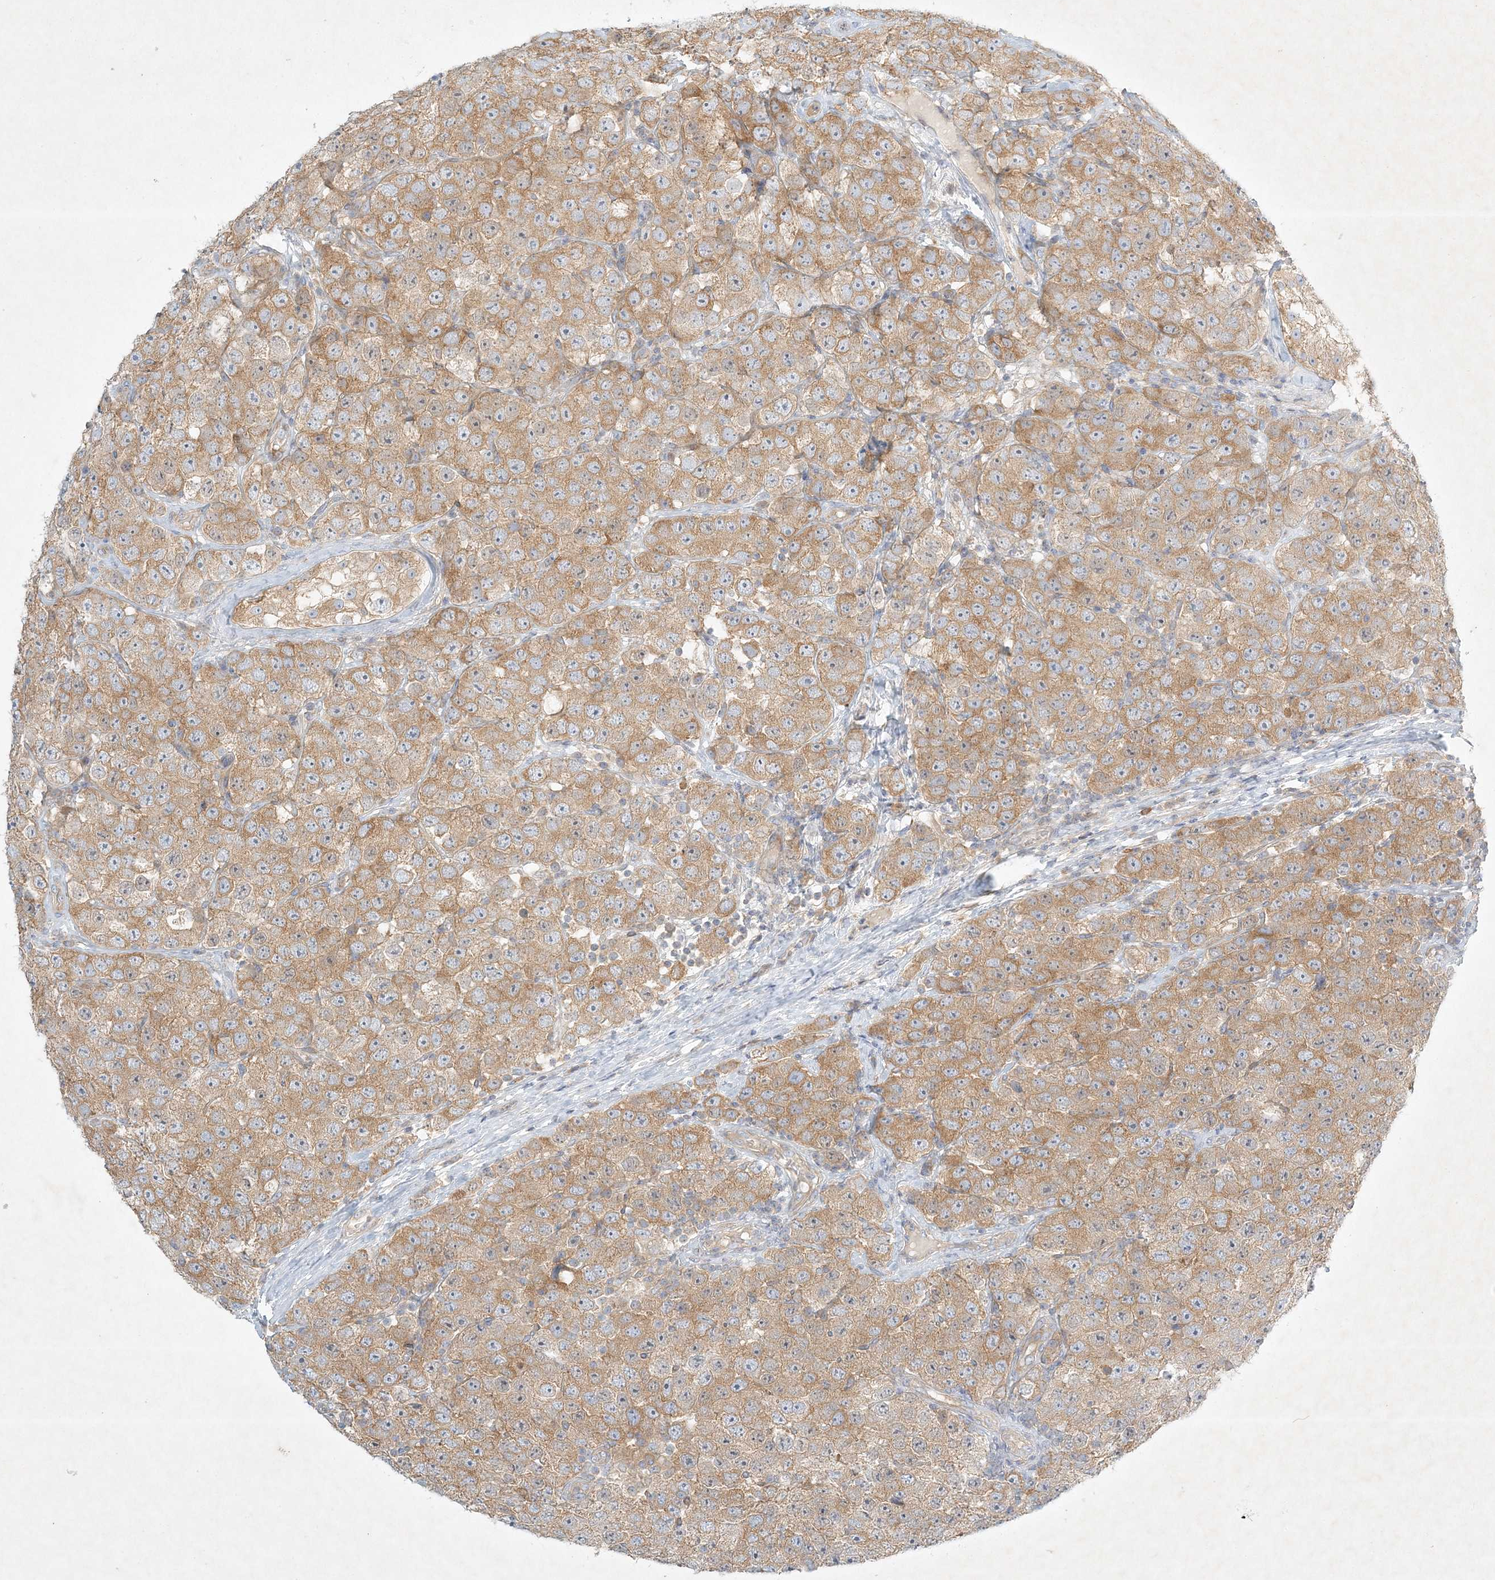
{"staining": {"intensity": "moderate", "quantity": ">75%", "location": "cytoplasmic/membranous"}, "tissue": "testis cancer", "cell_type": "Tumor cells", "image_type": "cancer", "snomed": [{"axis": "morphology", "description": "Seminoma, NOS"}, {"axis": "topography", "description": "Testis"}], "caption": "High-magnification brightfield microscopy of testis cancer (seminoma) stained with DAB (brown) and counterstained with hematoxylin (blue). tumor cells exhibit moderate cytoplasmic/membranous staining is identified in about>75% of cells. Immunohistochemistry stains the protein in brown and the nuclei are stained blue.", "gene": "STK11IP", "patient": {"sex": "male", "age": 28}}